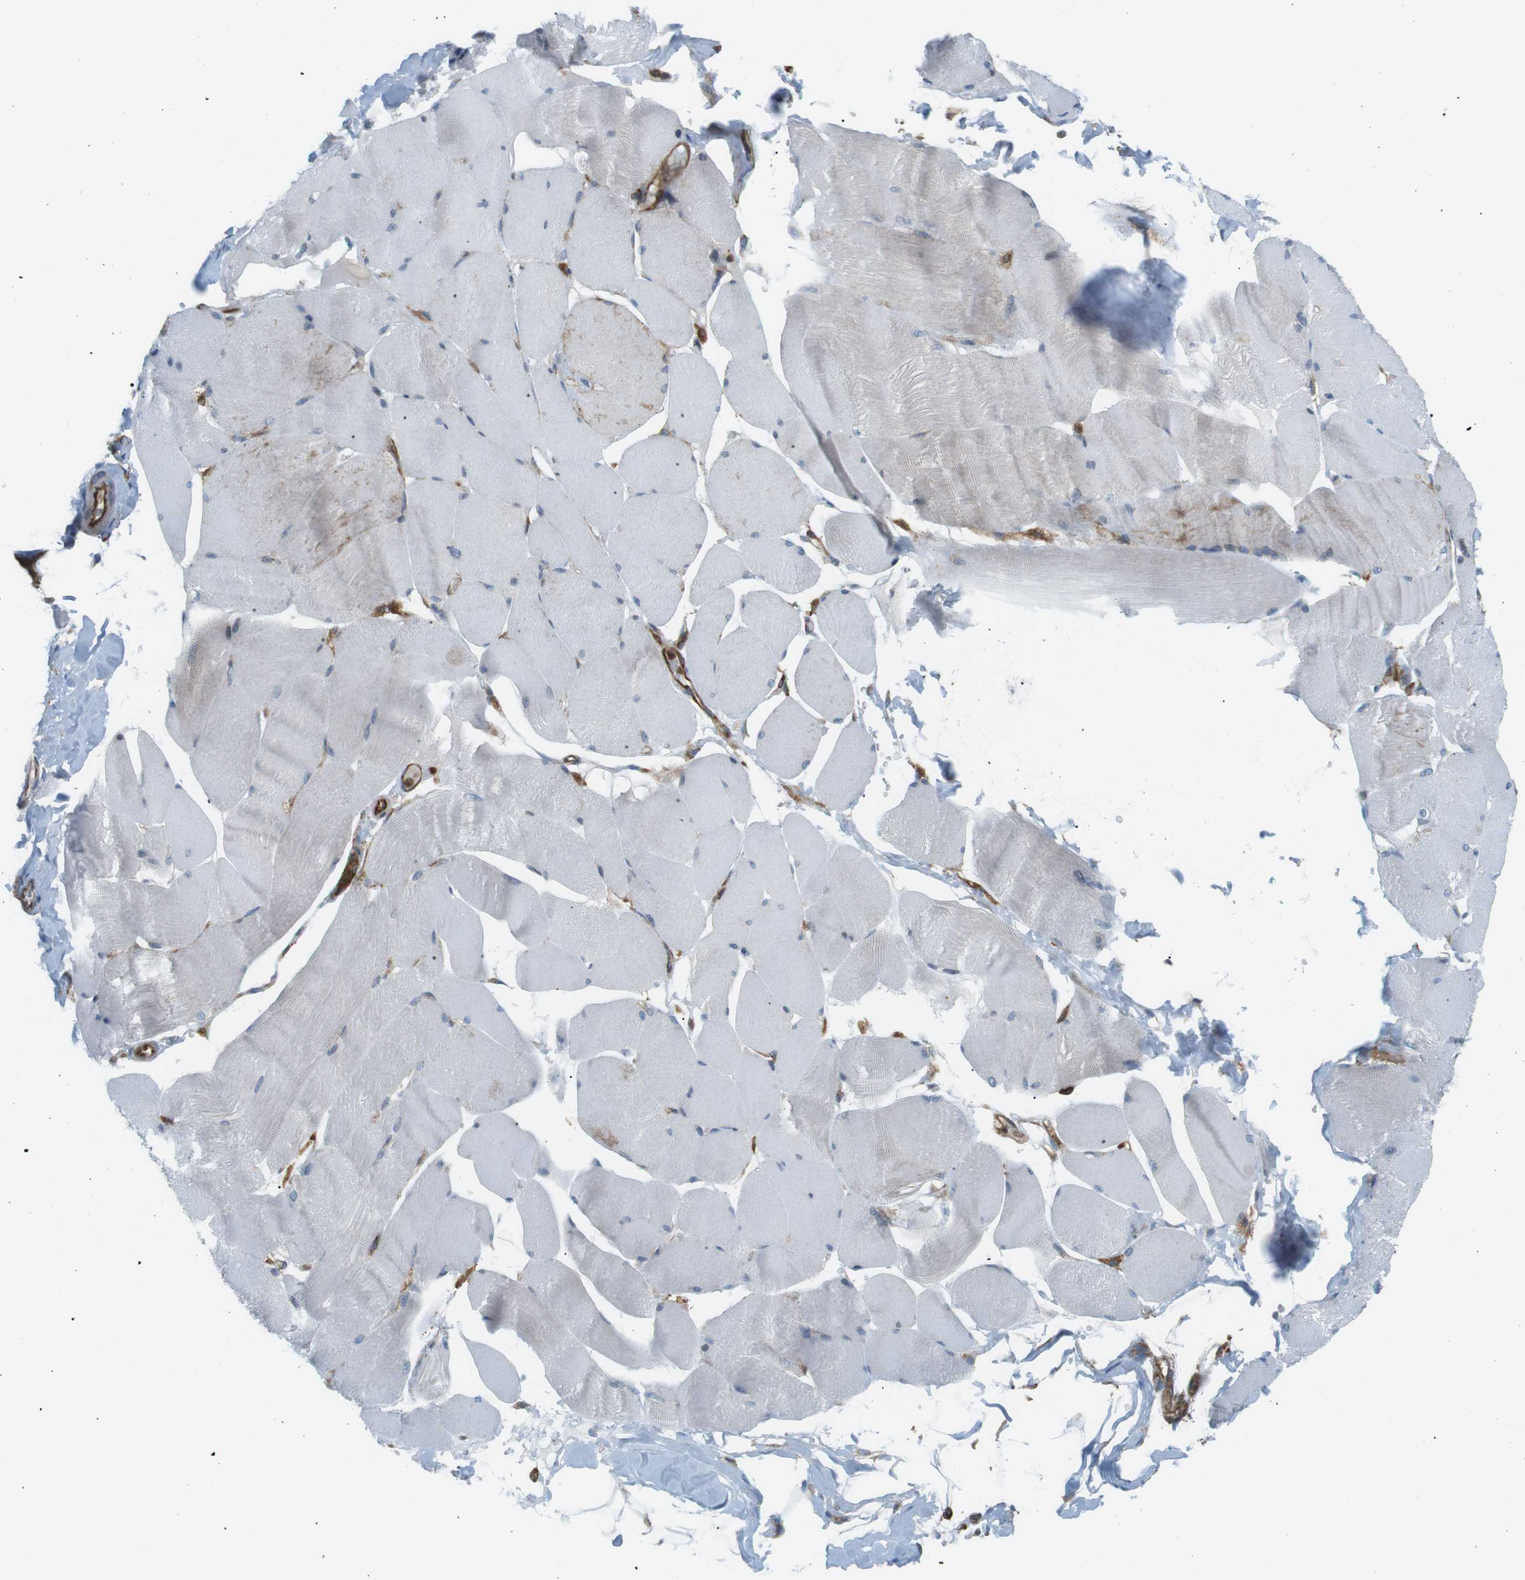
{"staining": {"intensity": "negative", "quantity": "none", "location": "none"}, "tissue": "skeletal muscle", "cell_type": "Myocytes", "image_type": "normal", "snomed": [{"axis": "morphology", "description": "Normal tissue, NOS"}, {"axis": "topography", "description": "Skin"}, {"axis": "topography", "description": "Skeletal muscle"}], "caption": "The micrograph exhibits no significant staining in myocytes of skeletal muscle.", "gene": "FLII", "patient": {"sex": "male", "age": 83}}